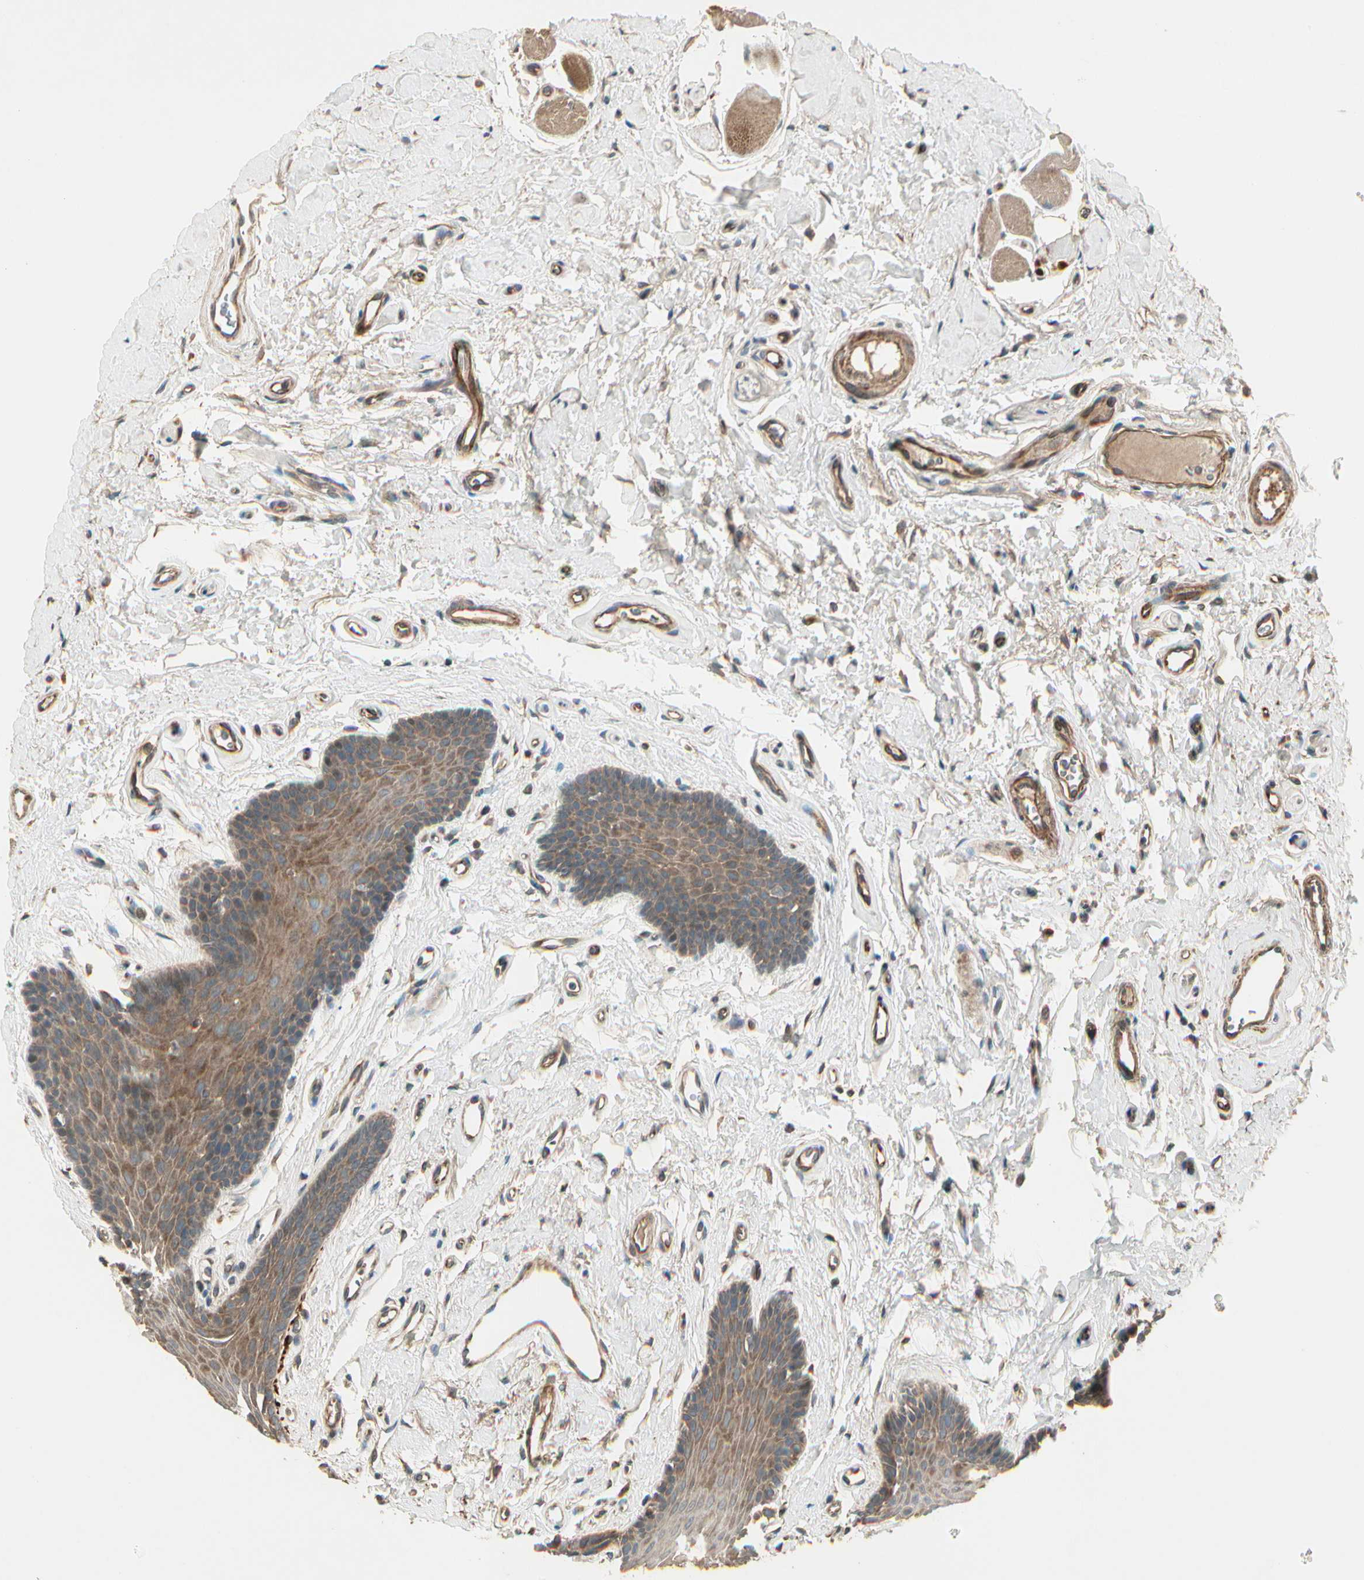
{"staining": {"intensity": "moderate", "quantity": ">75%", "location": "cytoplasmic/membranous"}, "tissue": "oral mucosa", "cell_type": "Squamous epithelial cells", "image_type": "normal", "snomed": [{"axis": "morphology", "description": "Normal tissue, NOS"}, {"axis": "topography", "description": "Oral tissue"}], "caption": "Protein staining of benign oral mucosa demonstrates moderate cytoplasmic/membranous staining in about >75% of squamous epithelial cells. Immunohistochemistry (ihc) stains the protein of interest in brown and the nuclei are stained blue.", "gene": "ACVR1", "patient": {"sex": "male", "age": 62}}